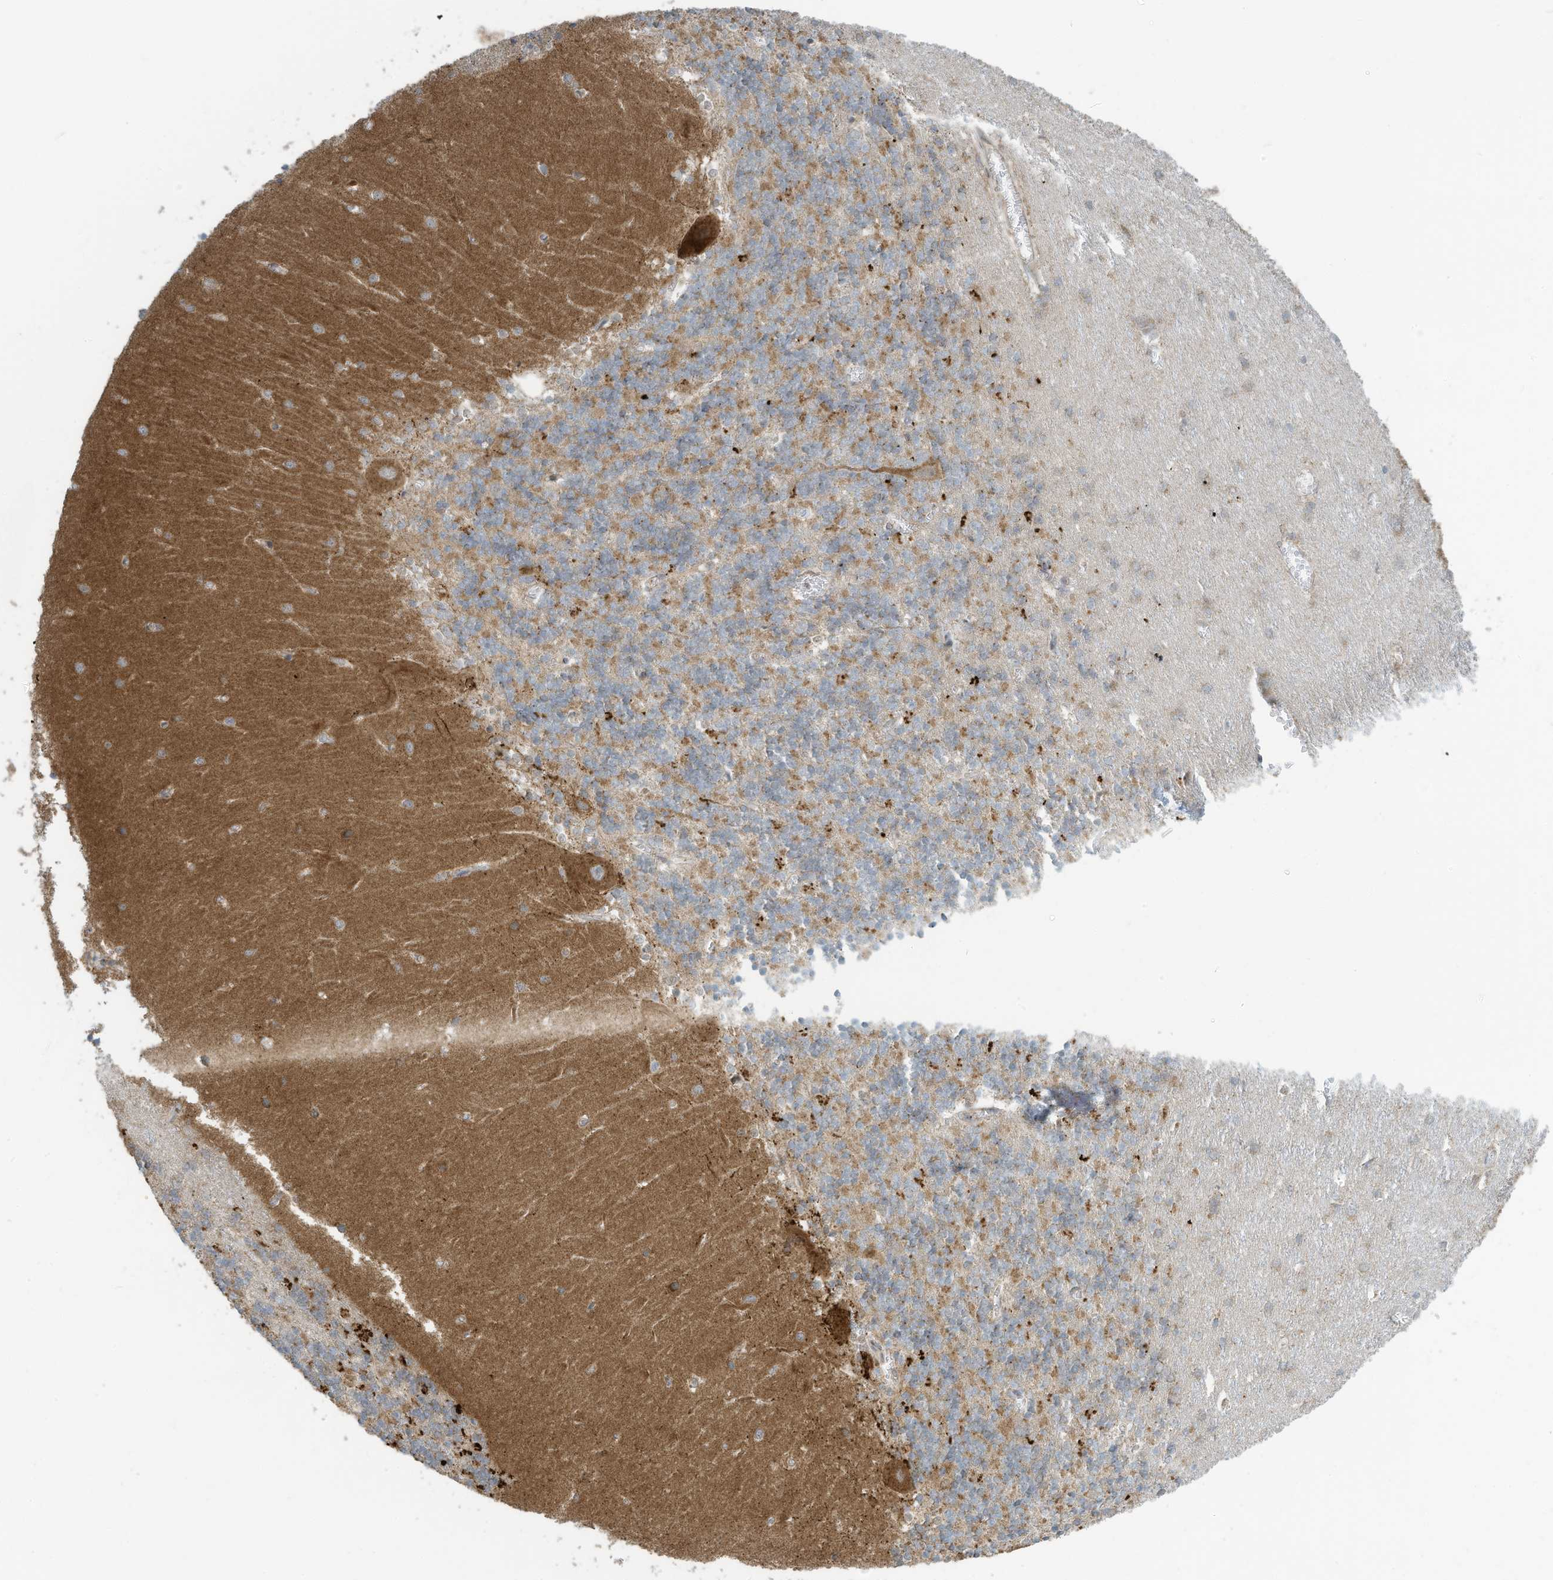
{"staining": {"intensity": "weak", "quantity": "<25%", "location": "cytoplasmic/membranous"}, "tissue": "cerebellum", "cell_type": "Cells in granular layer", "image_type": "normal", "snomed": [{"axis": "morphology", "description": "Normal tissue, NOS"}, {"axis": "topography", "description": "Cerebellum"}], "caption": "A high-resolution micrograph shows immunohistochemistry staining of unremarkable cerebellum, which displays no significant expression in cells in granular layer. (IHC, brightfield microscopy, high magnification).", "gene": "METTL6", "patient": {"sex": "male", "age": 37}}